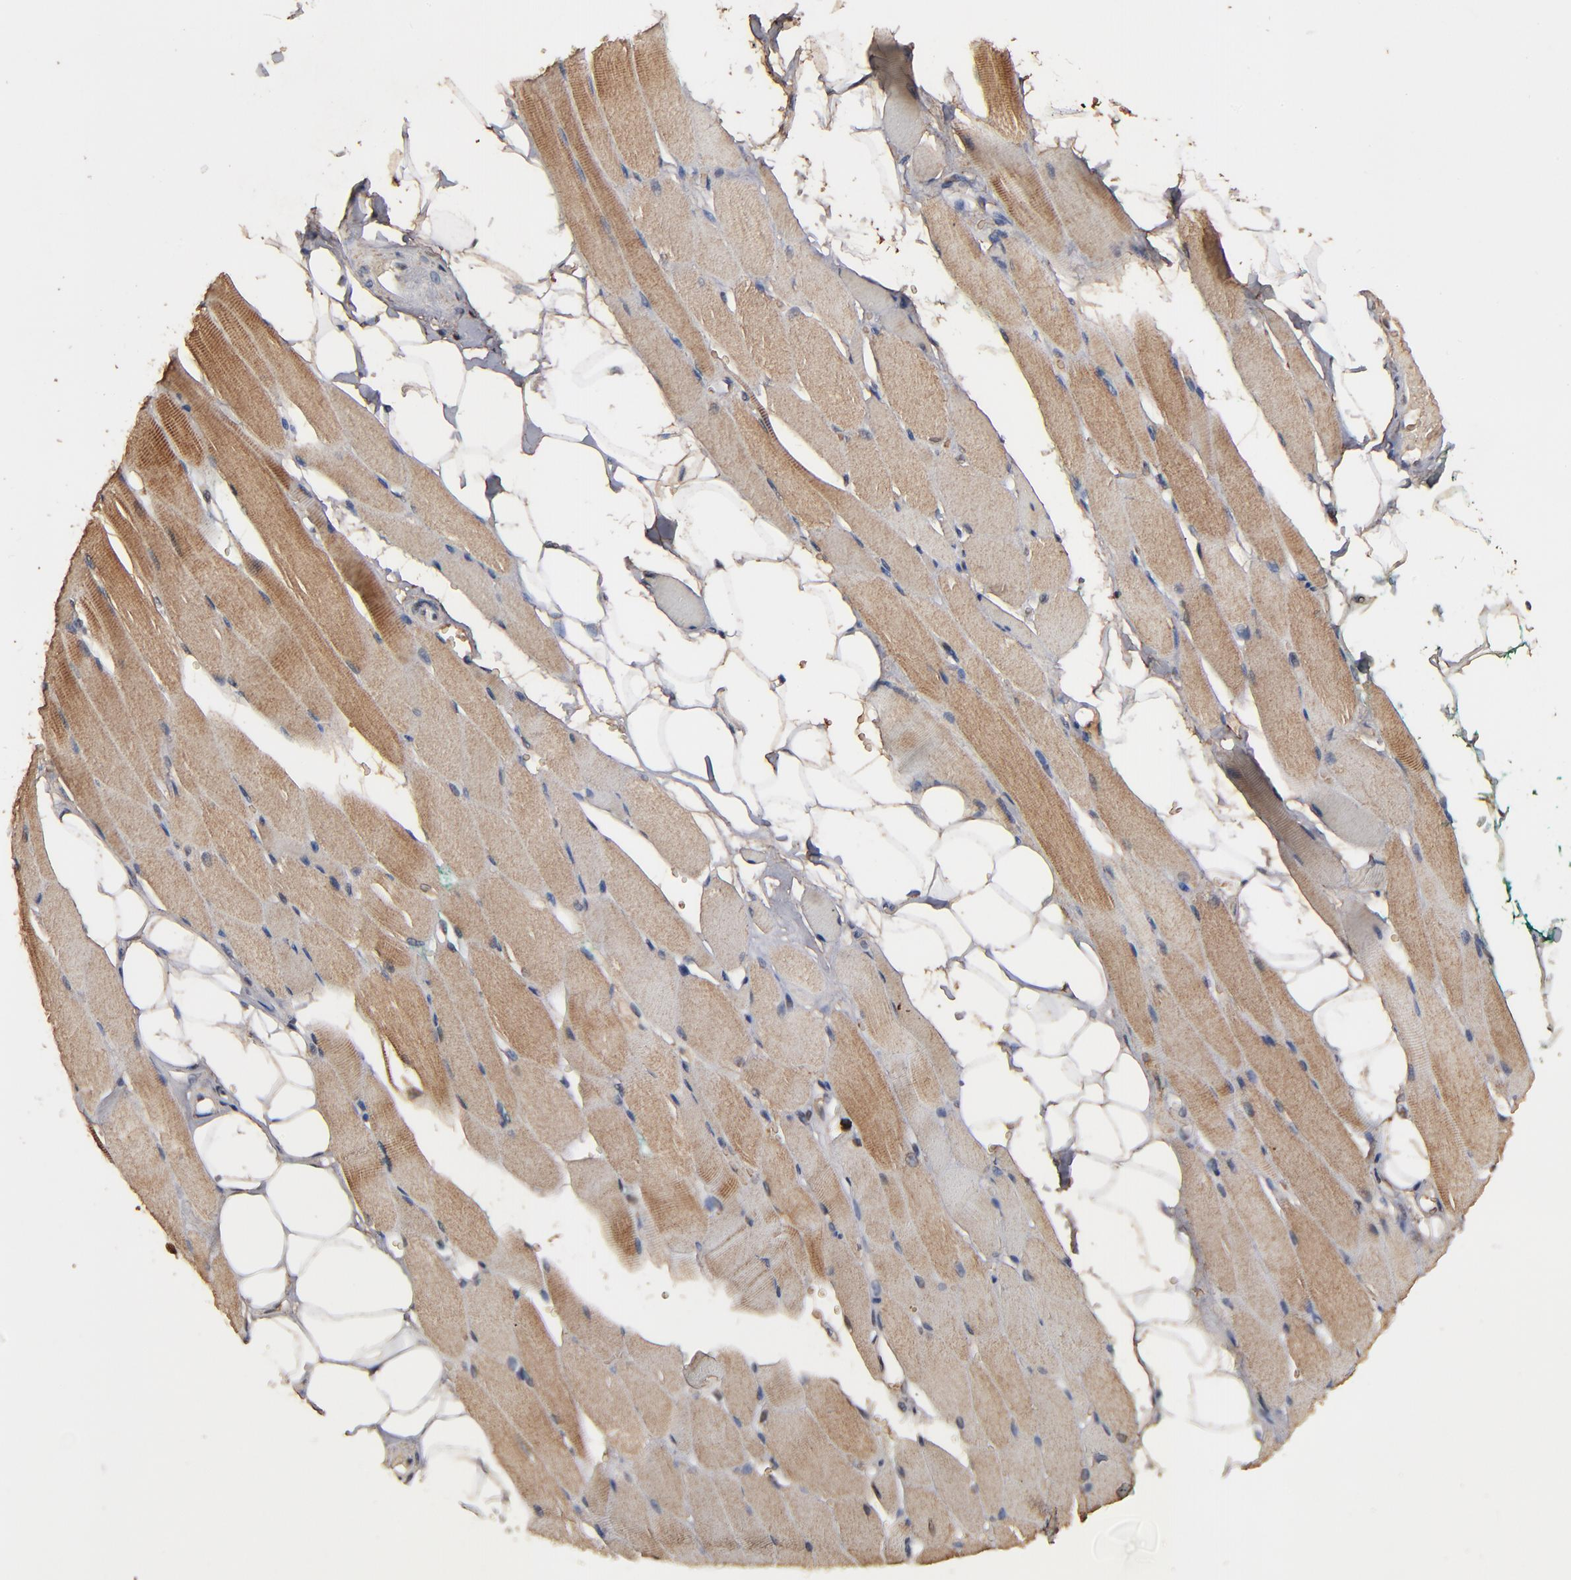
{"staining": {"intensity": "weak", "quantity": ">75%", "location": "cytoplasmic/membranous"}, "tissue": "skeletal muscle", "cell_type": "Myocytes", "image_type": "normal", "snomed": [{"axis": "morphology", "description": "Normal tissue, NOS"}, {"axis": "topography", "description": "Skeletal muscle"}, {"axis": "topography", "description": "Peripheral nerve tissue"}], "caption": "An immunohistochemistry (IHC) photomicrograph of unremarkable tissue is shown. Protein staining in brown labels weak cytoplasmic/membranous positivity in skeletal muscle within myocytes.", "gene": "NXF2B", "patient": {"sex": "female", "age": 84}}